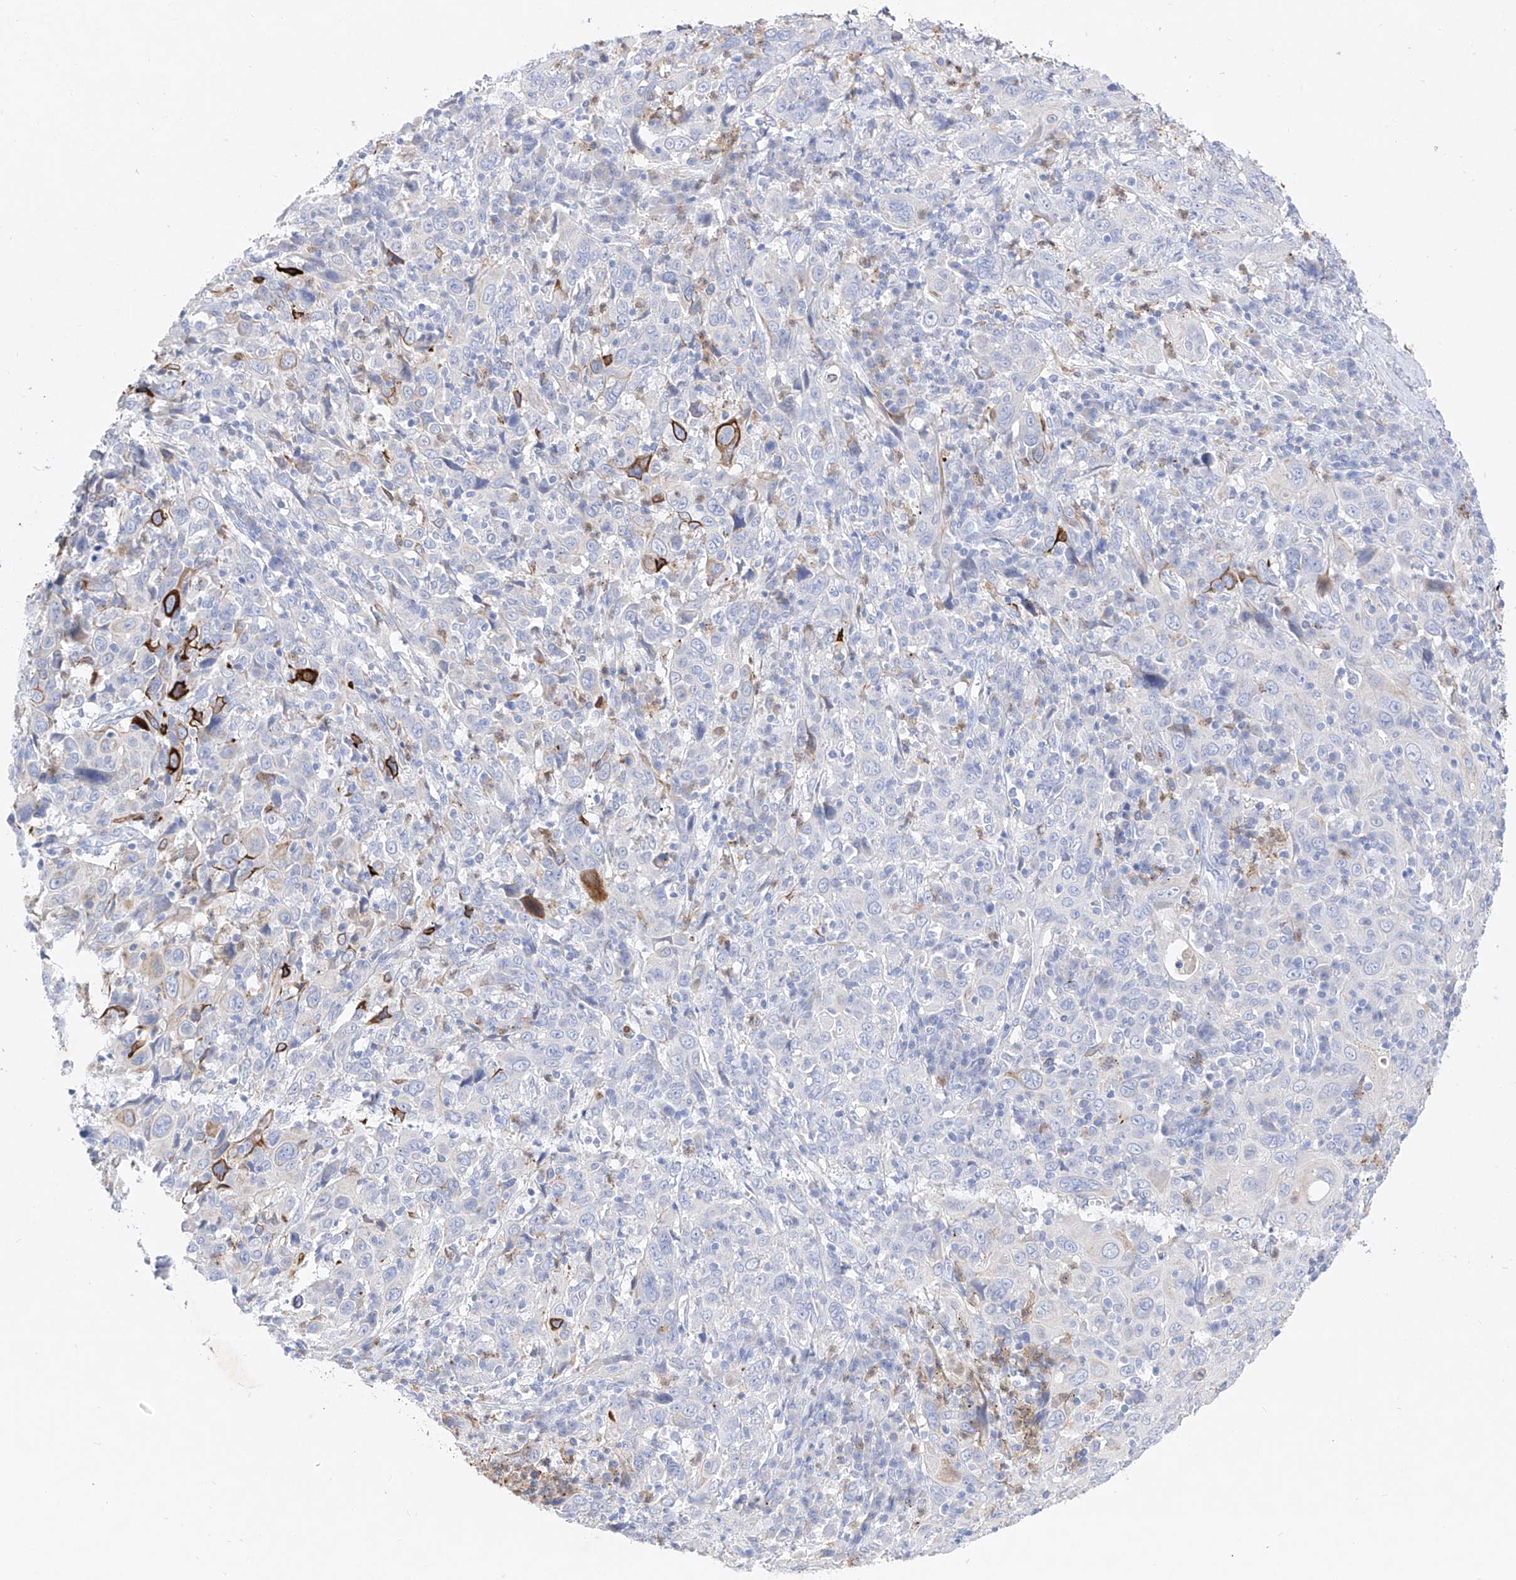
{"staining": {"intensity": "strong", "quantity": "<25%", "location": "cytoplasmic/membranous"}, "tissue": "cervical cancer", "cell_type": "Tumor cells", "image_type": "cancer", "snomed": [{"axis": "morphology", "description": "Squamous cell carcinoma, NOS"}, {"axis": "topography", "description": "Cervix"}], "caption": "The micrograph exhibits immunohistochemical staining of cervical cancer. There is strong cytoplasmic/membranous expression is present in approximately <25% of tumor cells.", "gene": "TM7SF2", "patient": {"sex": "female", "age": 46}}